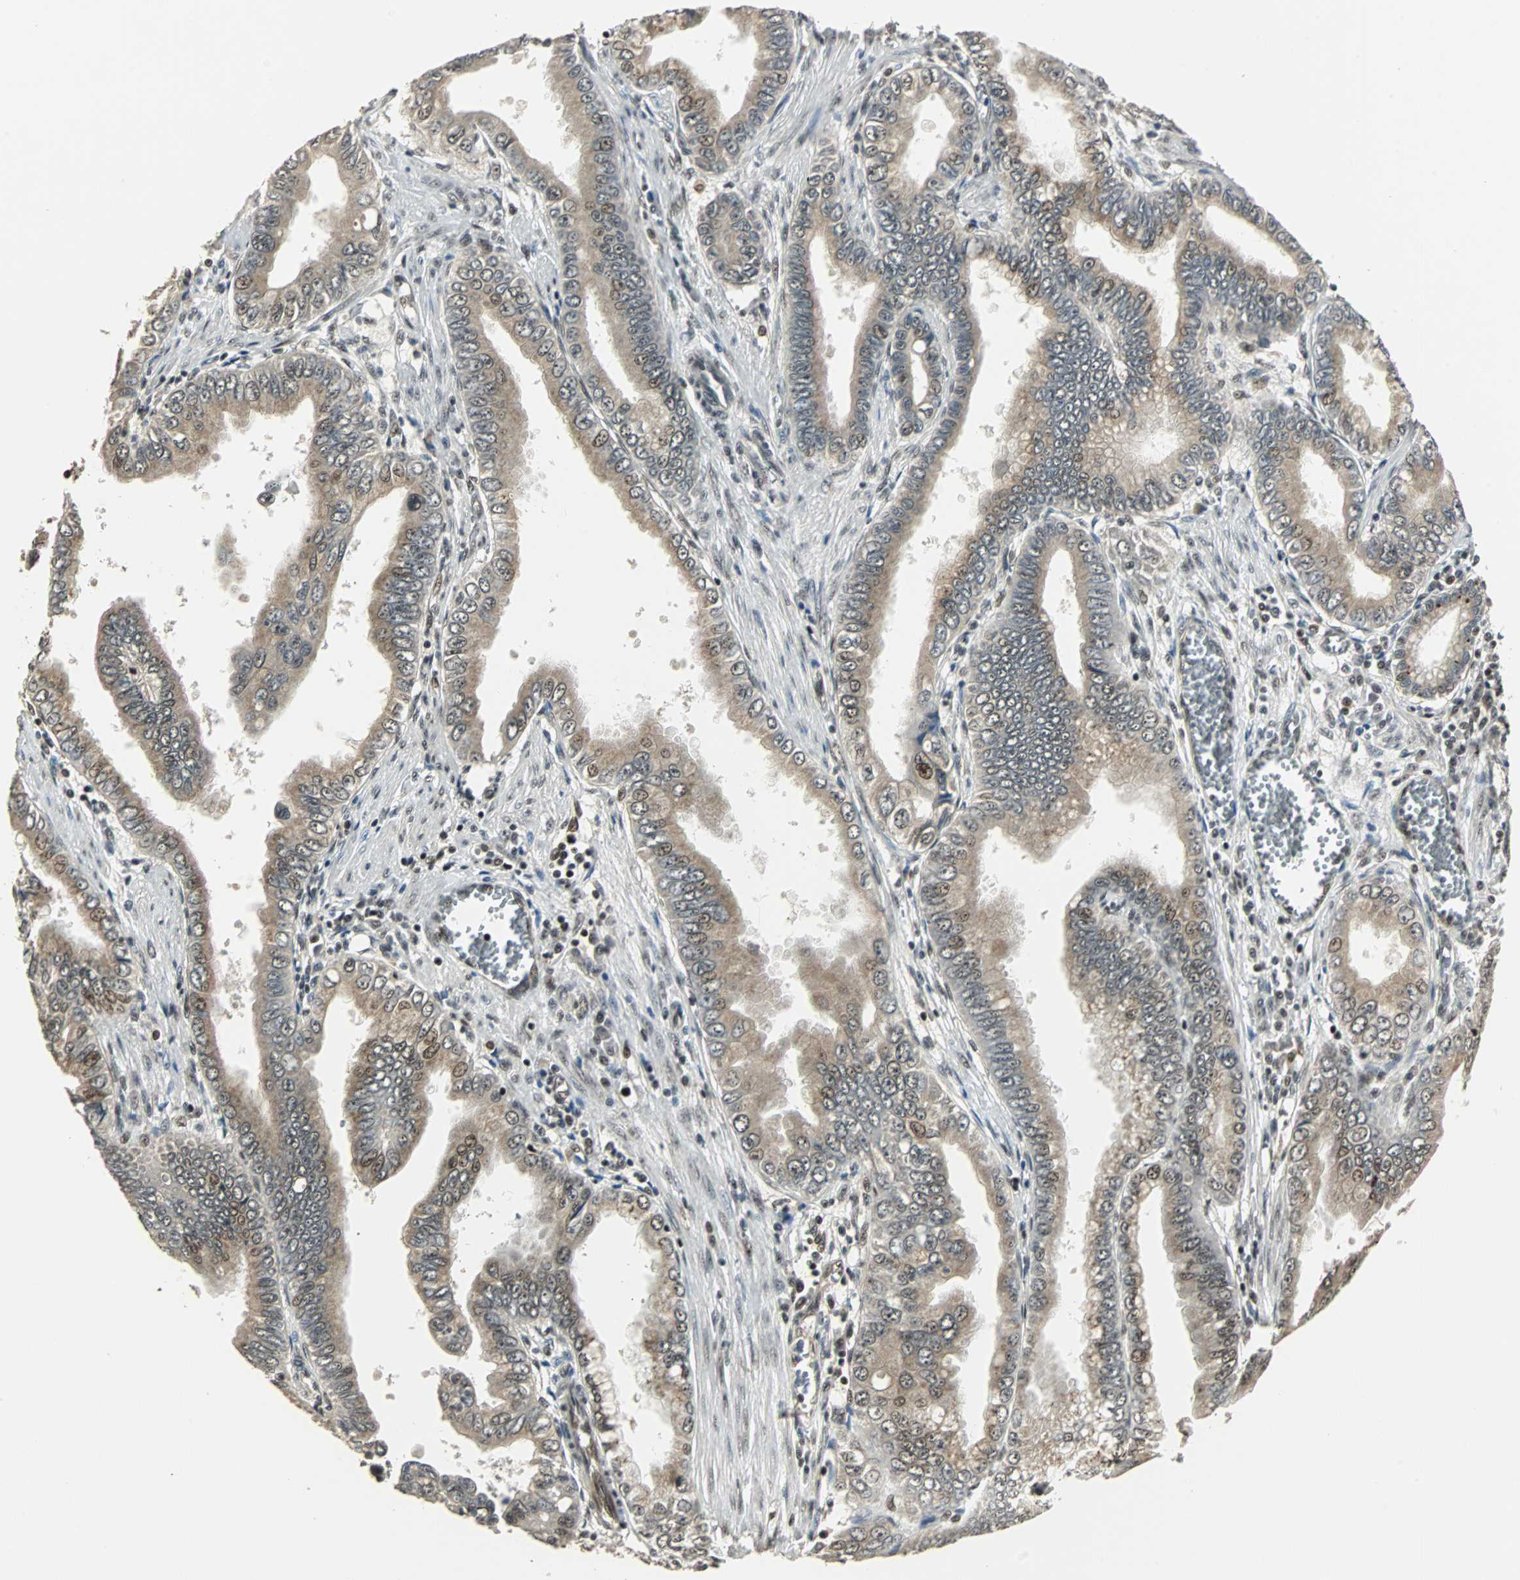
{"staining": {"intensity": "moderate", "quantity": ">75%", "location": "cytoplasmic/membranous,nuclear"}, "tissue": "pancreatic cancer", "cell_type": "Tumor cells", "image_type": "cancer", "snomed": [{"axis": "morphology", "description": "Normal tissue, NOS"}, {"axis": "topography", "description": "Lymph node"}], "caption": "IHC histopathology image of neoplastic tissue: pancreatic cancer stained using IHC displays medium levels of moderate protein expression localized specifically in the cytoplasmic/membranous and nuclear of tumor cells, appearing as a cytoplasmic/membranous and nuclear brown color.", "gene": "MED4", "patient": {"sex": "male", "age": 50}}